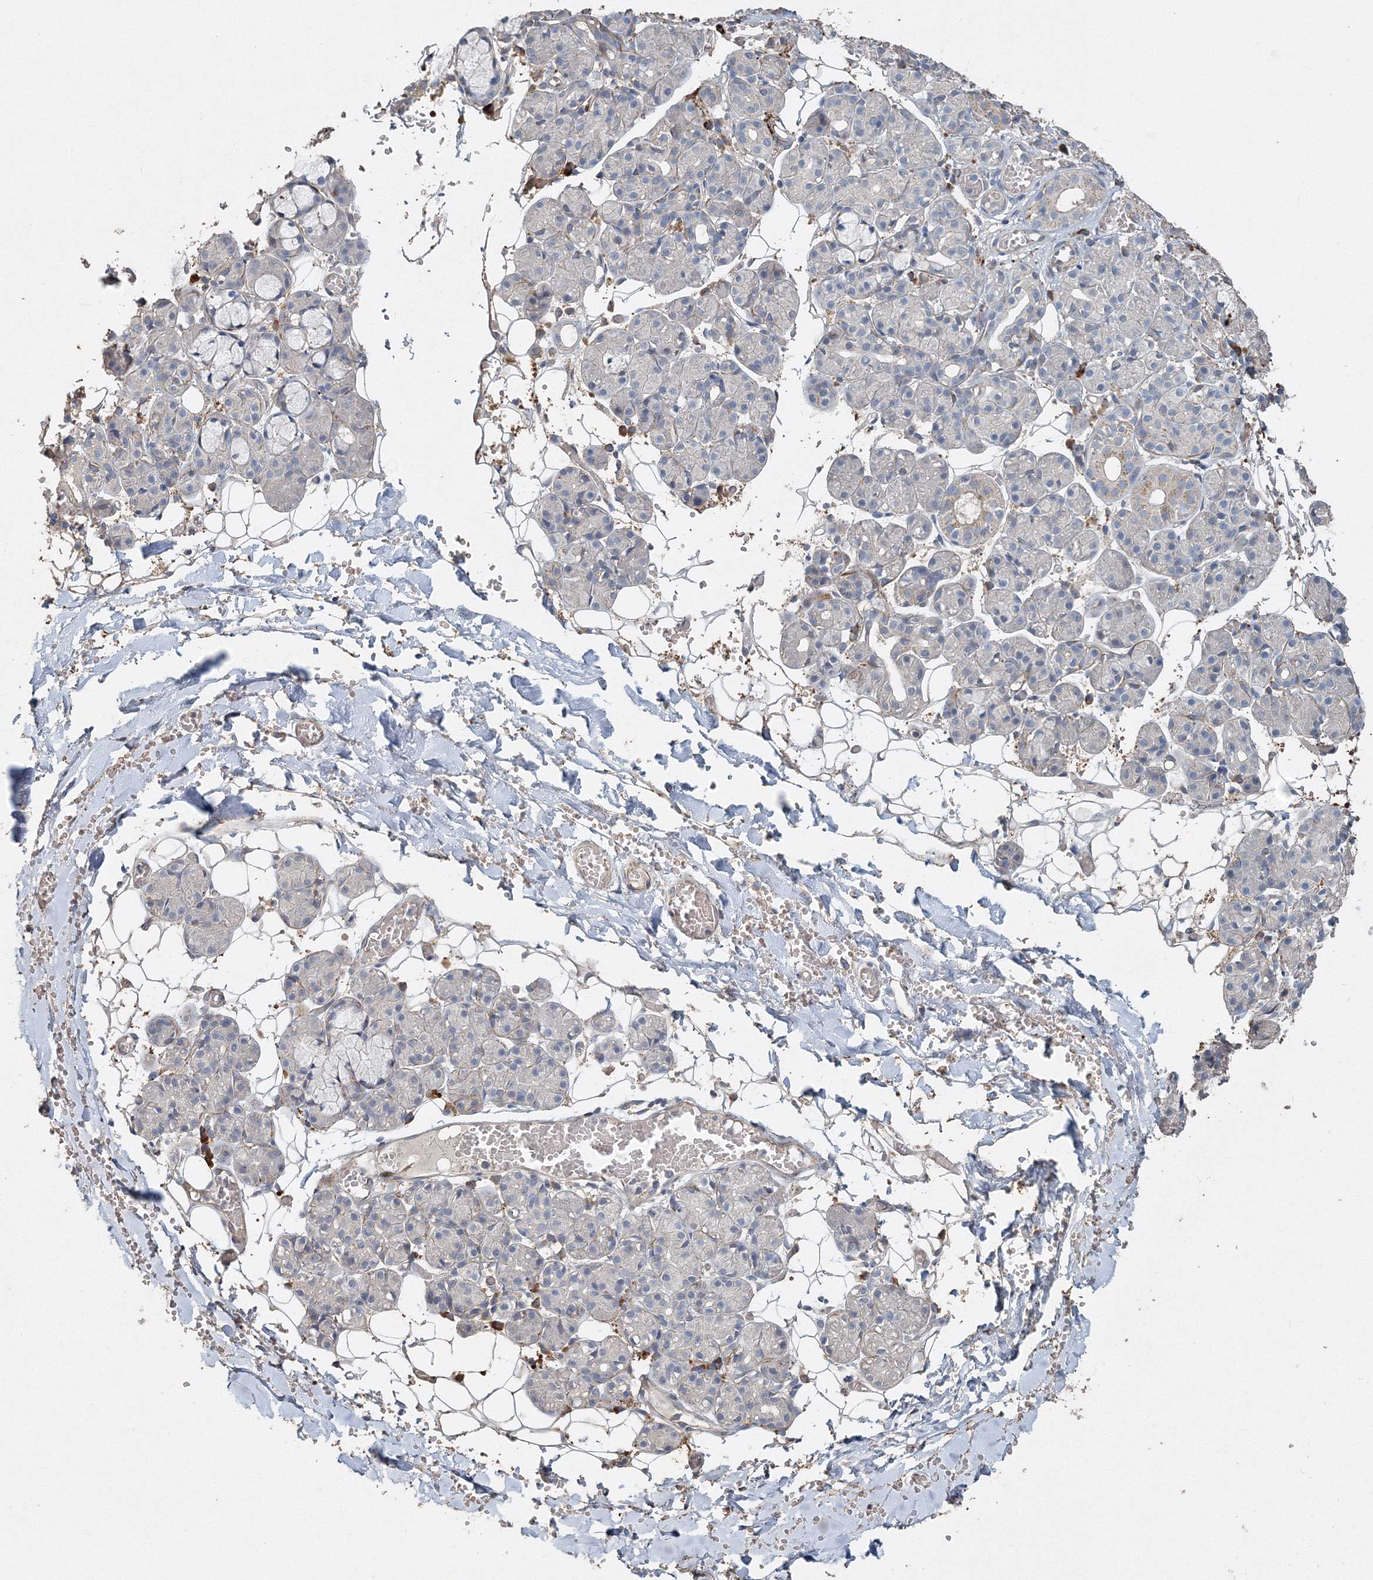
{"staining": {"intensity": "negative", "quantity": "none", "location": "none"}, "tissue": "salivary gland", "cell_type": "Glandular cells", "image_type": "normal", "snomed": [{"axis": "morphology", "description": "Normal tissue, NOS"}, {"axis": "topography", "description": "Salivary gland"}], "caption": "The micrograph shows no staining of glandular cells in normal salivary gland.", "gene": "NALF2", "patient": {"sex": "male", "age": 63}}